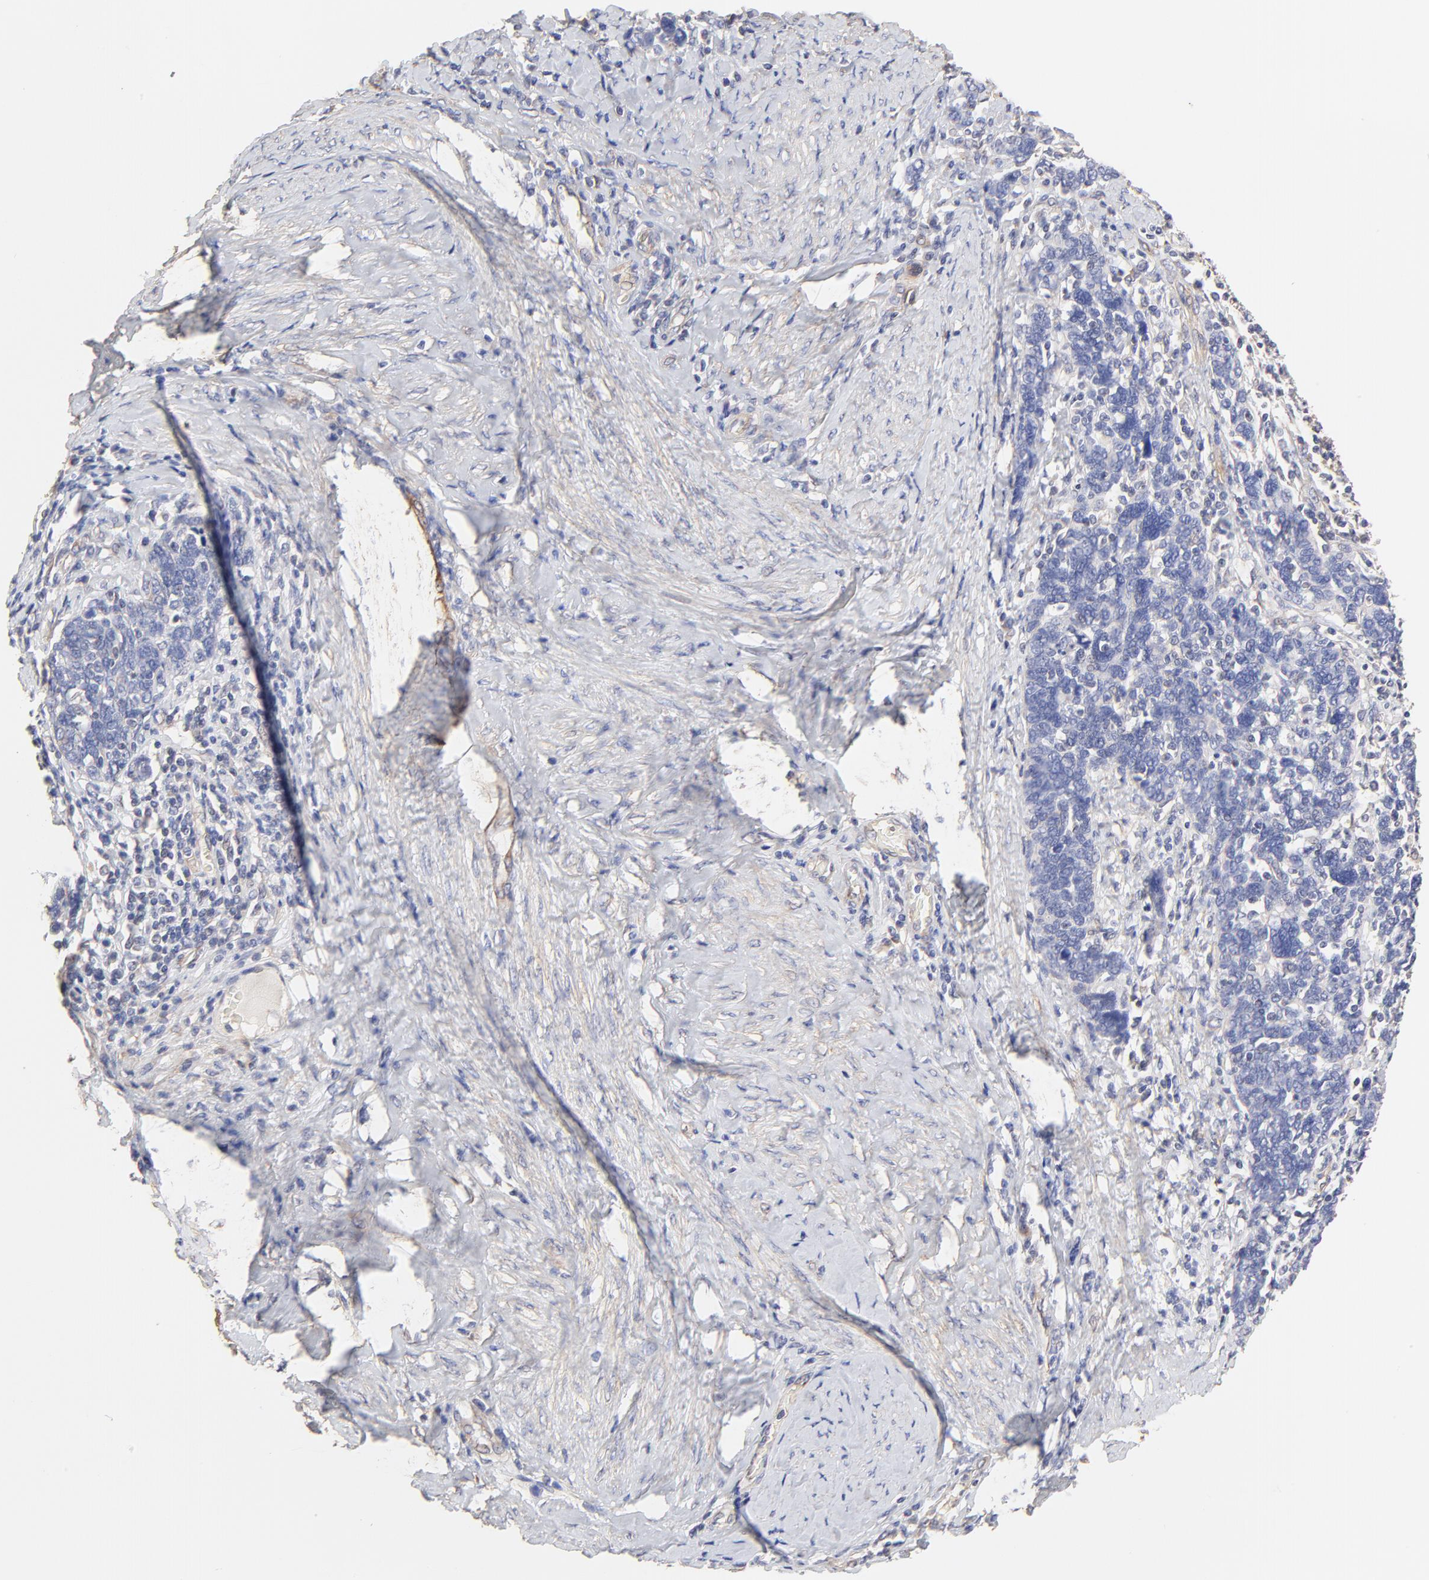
{"staining": {"intensity": "negative", "quantity": "none", "location": "none"}, "tissue": "cervical cancer", "cell_type": "Tumor cells", "image_type": "cancer", "snomed": [{"axis": "morphology", "description": "Squamous cell carcinoma, NOS"}, {"axis": "topography", "description": "Cervix"}], "caption": "High magnification brightfield microscopy of cervical squamous cell carcinoma stained with DAB (brown) and counterstained with hematoxylin (blue): tumor cells show no significant positivity.", "gene": "LRCH2", "patient": {"sex": "female", "age": 41}}